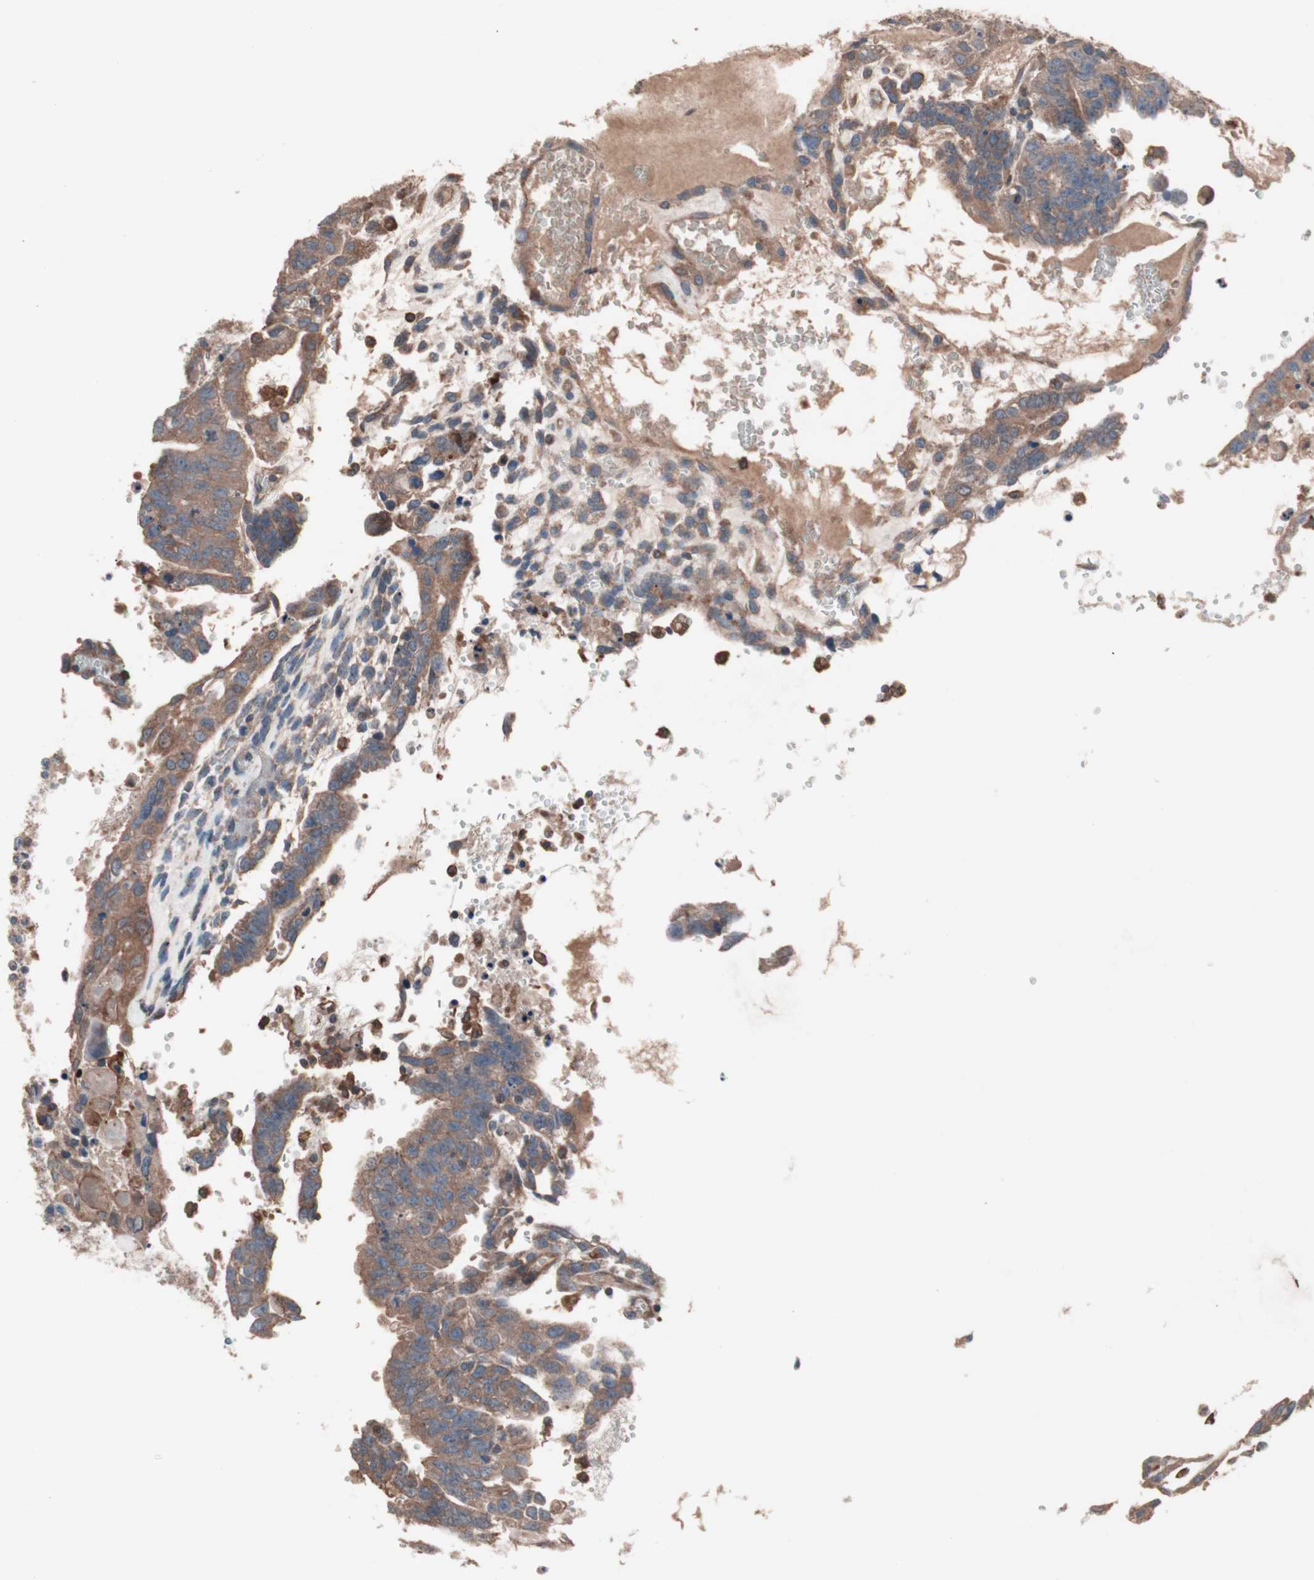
{"staining": {"intensity": "moderate", "quantity": ">75%", "location": "cytoplasmic/membranous"}, "tissue": "testis cancer", "cell_type": "Tumor cells", "image_type": "cancer", "snomed": [{"axis": "morphology", "description": "Seminoma, NOS"}, {"axis": "morphology", "description": "Carcinoma, Embryonal, NOS"}, {"axis": "topography", "description": "Testis"}], "caption": "Testis cancer stained with immunohistochemistry exhibits moderate cytoplasmic/membranous staining in approximately >75% of tumor cells.", "gene": "ATG7", "patient": {"sex": "male", "age": 52}}